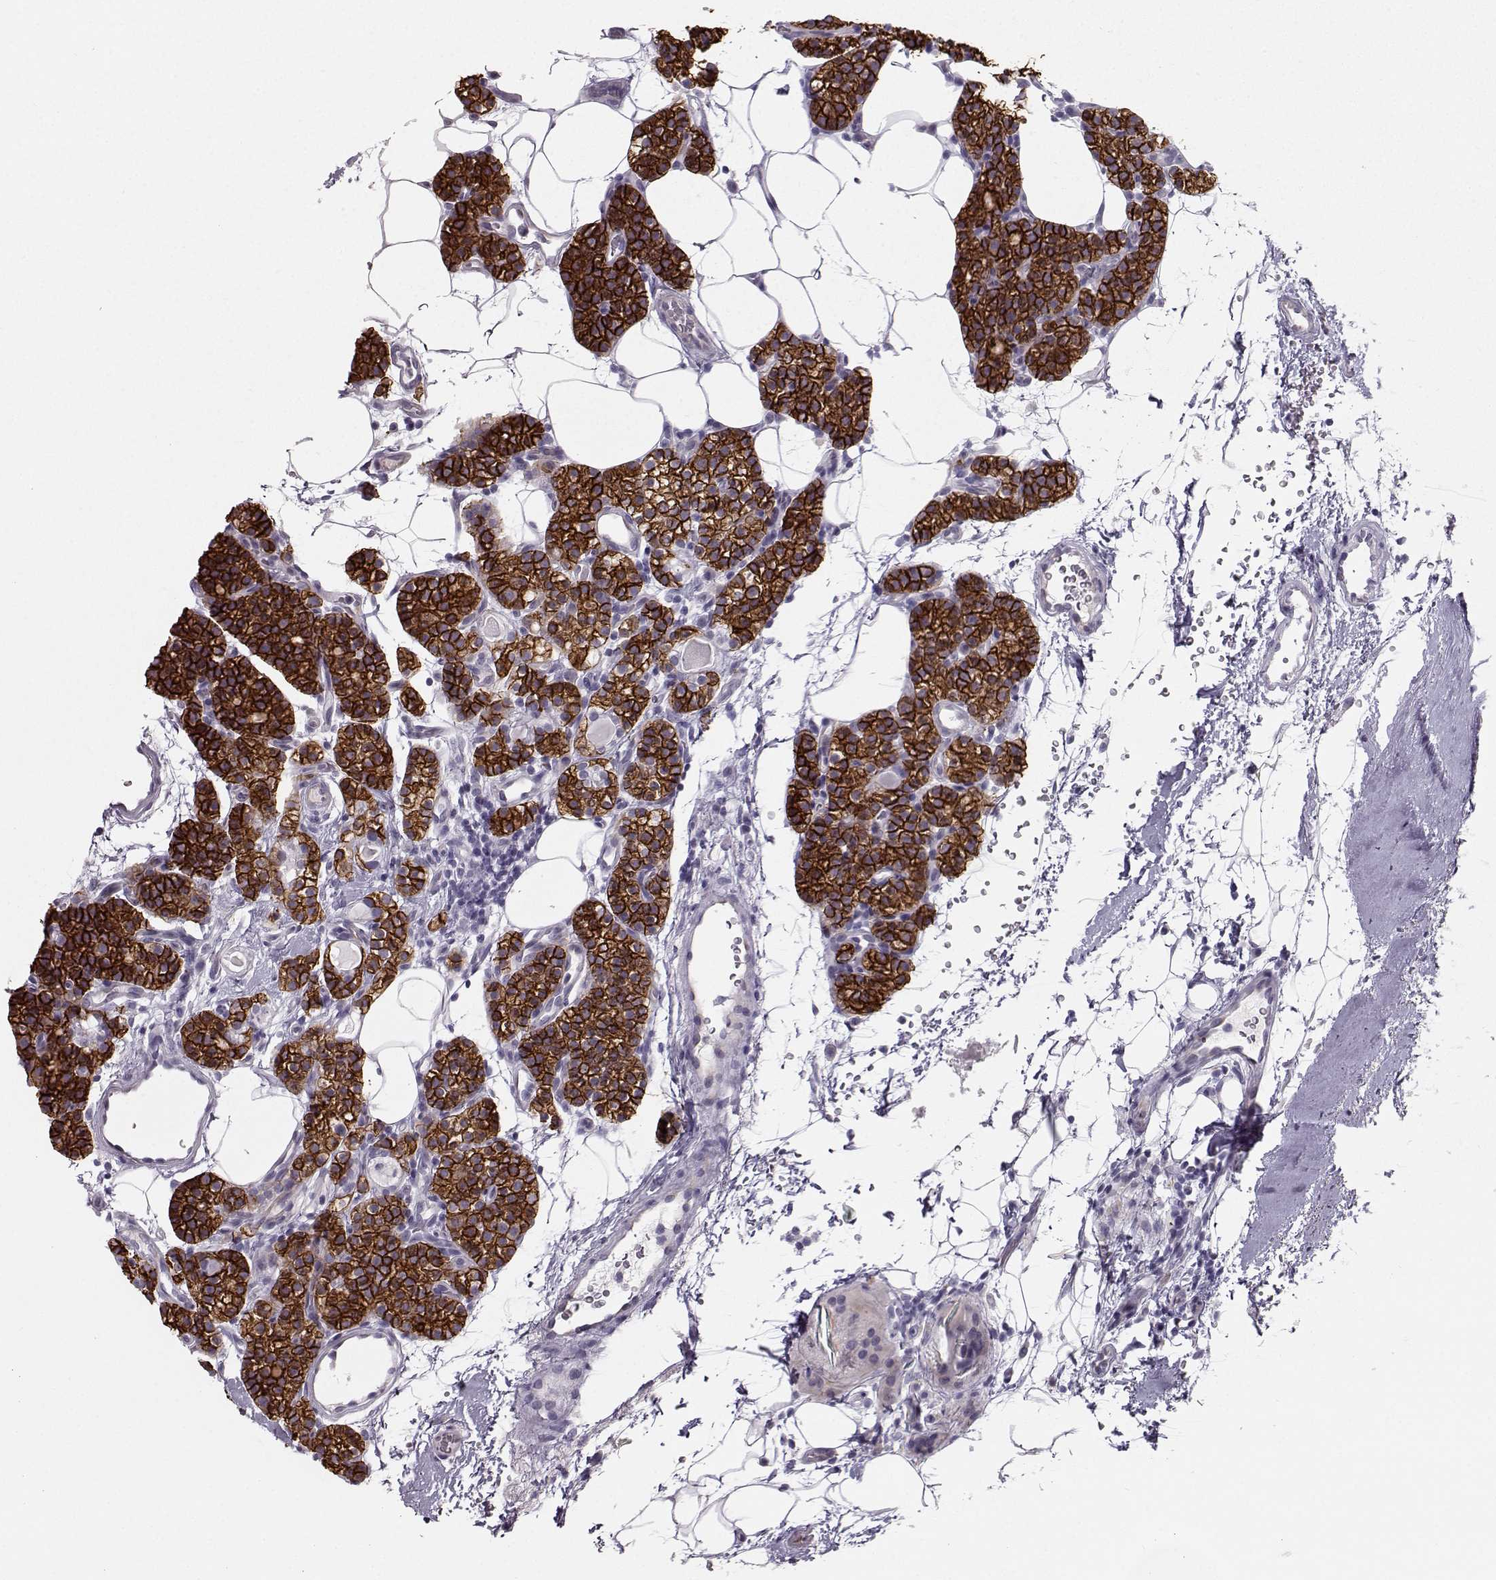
{"staining": {"intensity": "strong", "quantity": ">75%", "location": "cytoplasmic/membranous"}, "tissue": "parathyroid gland", "cell_type": "Glandular cells", "image_type": "normal", "snomed": [{"axis": "morphology", "description": "Normal tissue, NOS"}, {"axis": "topography", "description": "Parathyroid gland"}], "caption": "Immunohistochemical staining of benign parathyroid gland exhibits high levels of strong cytoplasmic/membranous positivity in about >75% of glandular cells.", "gene": "CASR", "patient": {"sex": "female", "age": 67}}